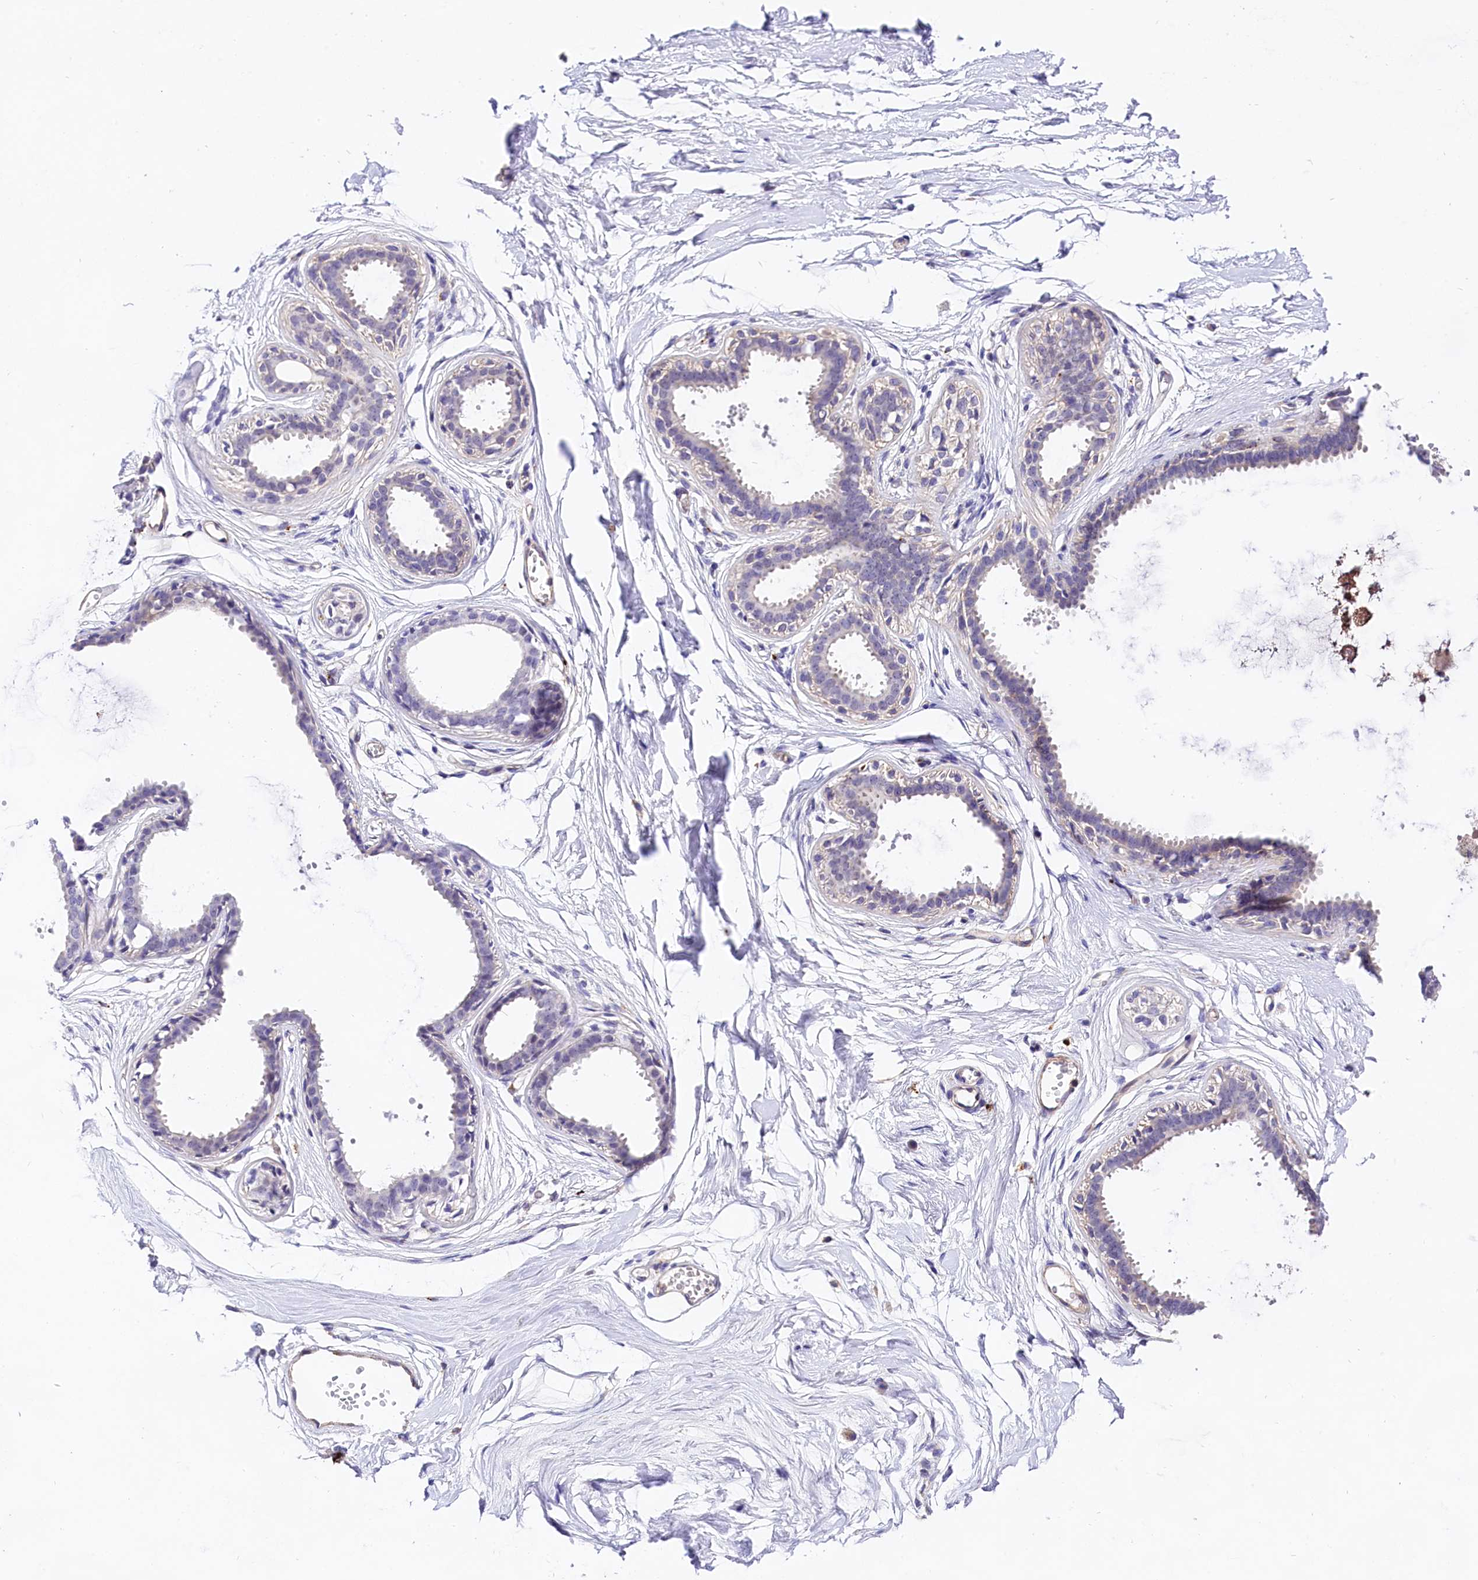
{"staining": {"intensity": "negative", "quantity": "none", "location": "none"}, "tissue": "breast", "cell_type": "Adipocytes", "image_type": "normal", "snomed": [{"axis": "morphology", "description": "Normal tissue, NOS"}, {"axis": "topography", "description": "Breast"}], "caption": "A histopathology image of human breast is negative for staining in adipocytes. (DAB (3,3'-diaminobenzidine) immunohistochemistry (IHC) with hematoxylin counter stain).", "gene": "OAS3", "patient": {"sex": "female", "age": 45}}